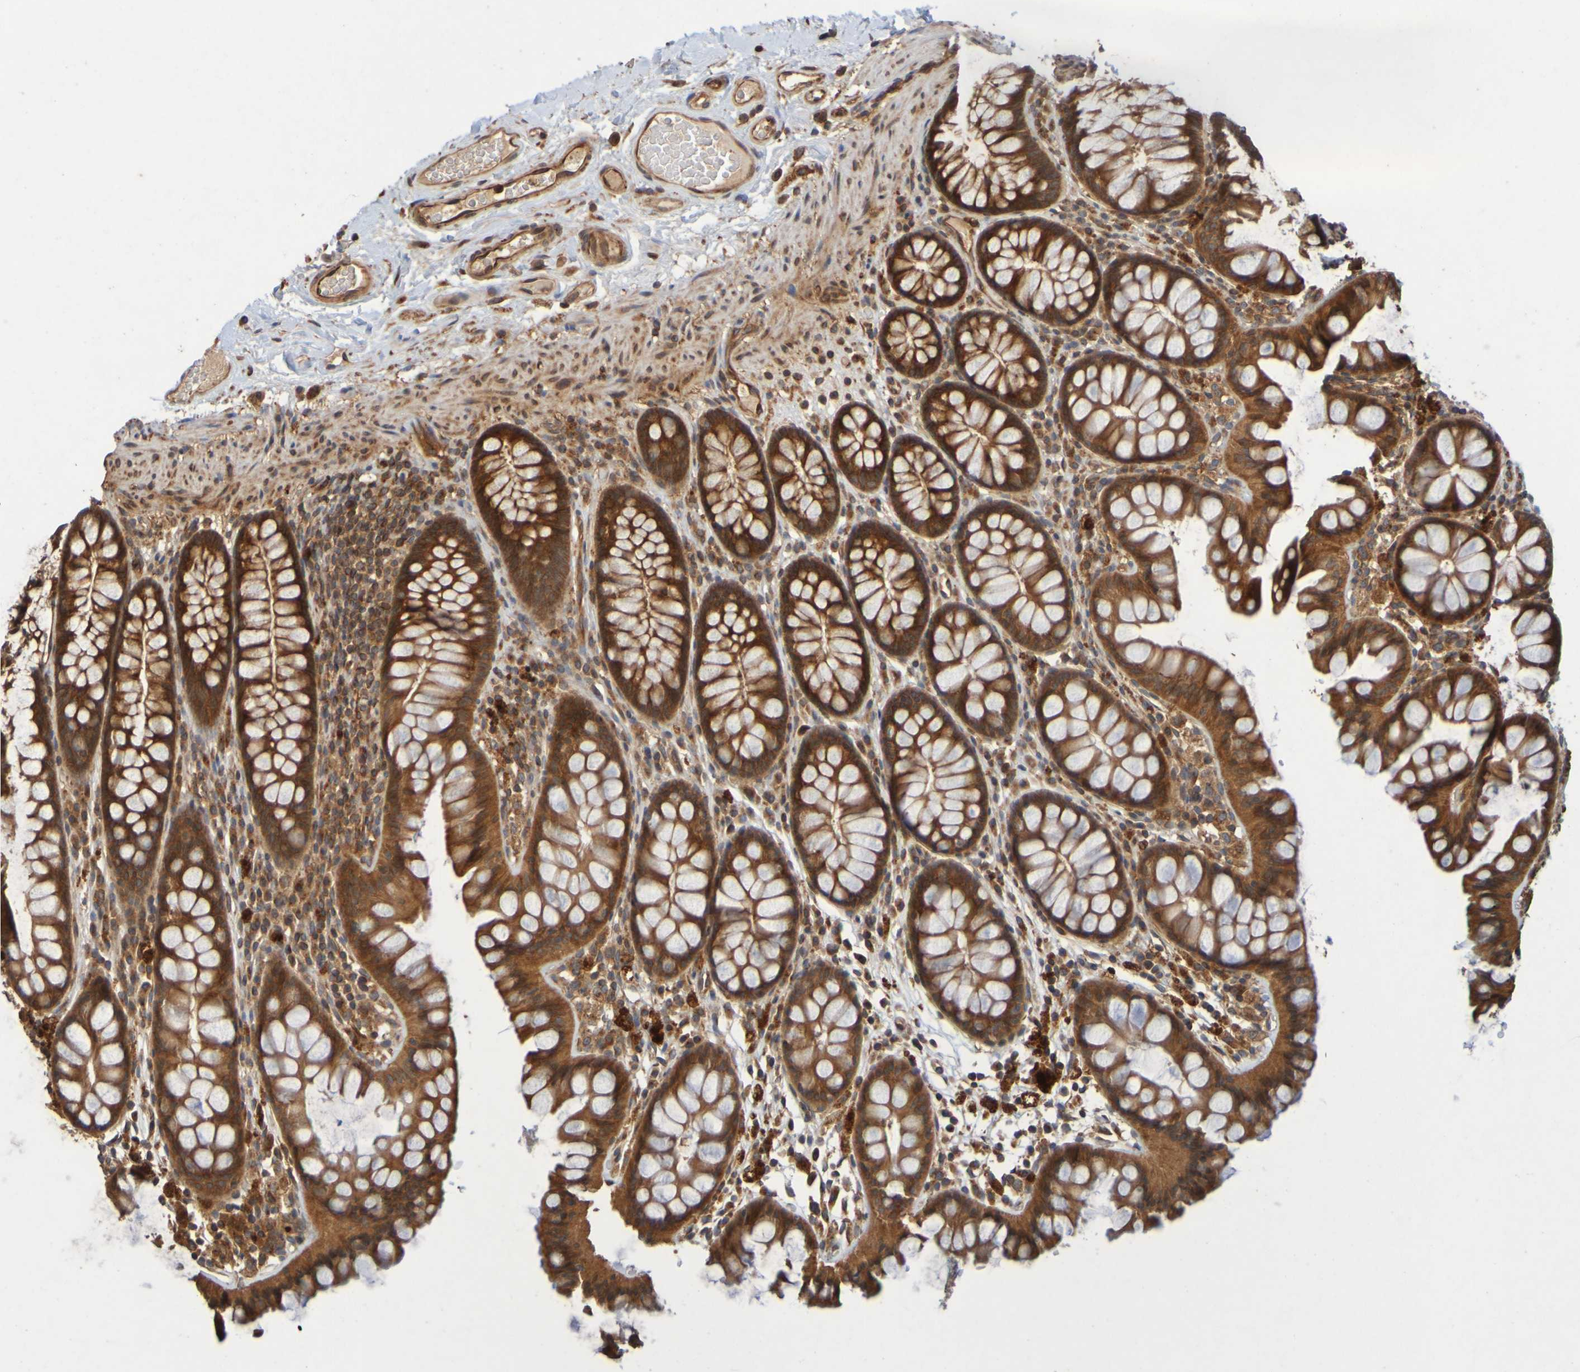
{"staining": {"intensity": "strong", "quantity": ">75%", "location": "cytoplasmic/membranous"}, "tissue": "colon", "cell_type": "Endothelial cells", "image_type": "normal", "snomed": [{"axis": "morphology", "description": "Normal tissue, NOS"}, {"axis": "topography", "description": "Colon"}], "caption": "Immunohistochemical staining of normal colon reveals >75% levels of strong cytoplasmic/membranous protein positivity in approximately >75% of endothelial cells.", "gene": "OCRL", "patient": {"sex": "female", "age": 55}}